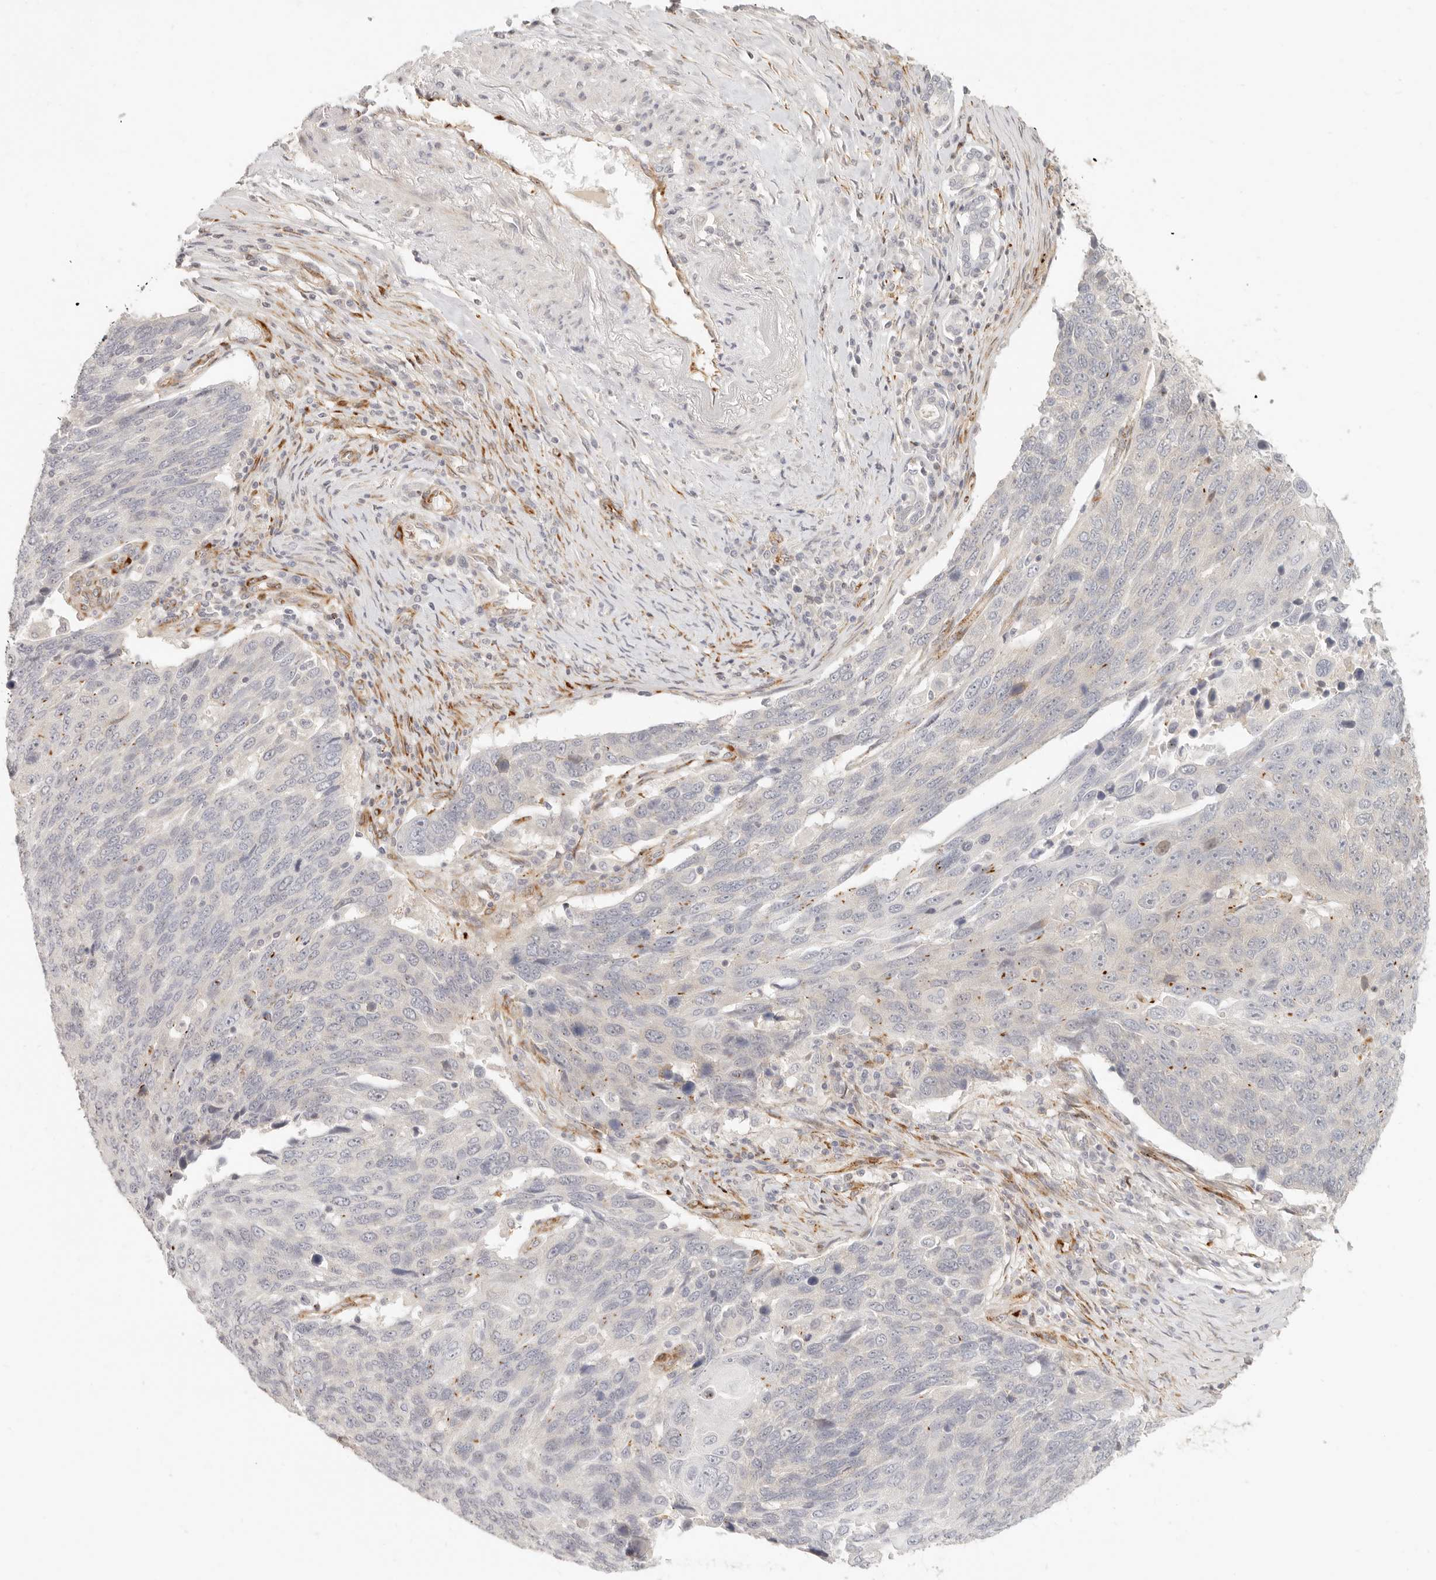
{"staining": {"intensity": "negative", "quantity": "none", "location": "none"}, "tissue": "lung cancer", "cell_type": "Tumor cells", "image_type": "cancer", "snomed": [{"axis": "morphology", "description": "Squamous cell carcinoma, NOS"}, {"axis": "topography", "description": "Lung"}], "caption": "A histopathology image of human squamous cell carcinoma (lung) is negative for staining in tumor cells.", "gene": "SASS6", "patient": {"sex": "male", "age": 66}}